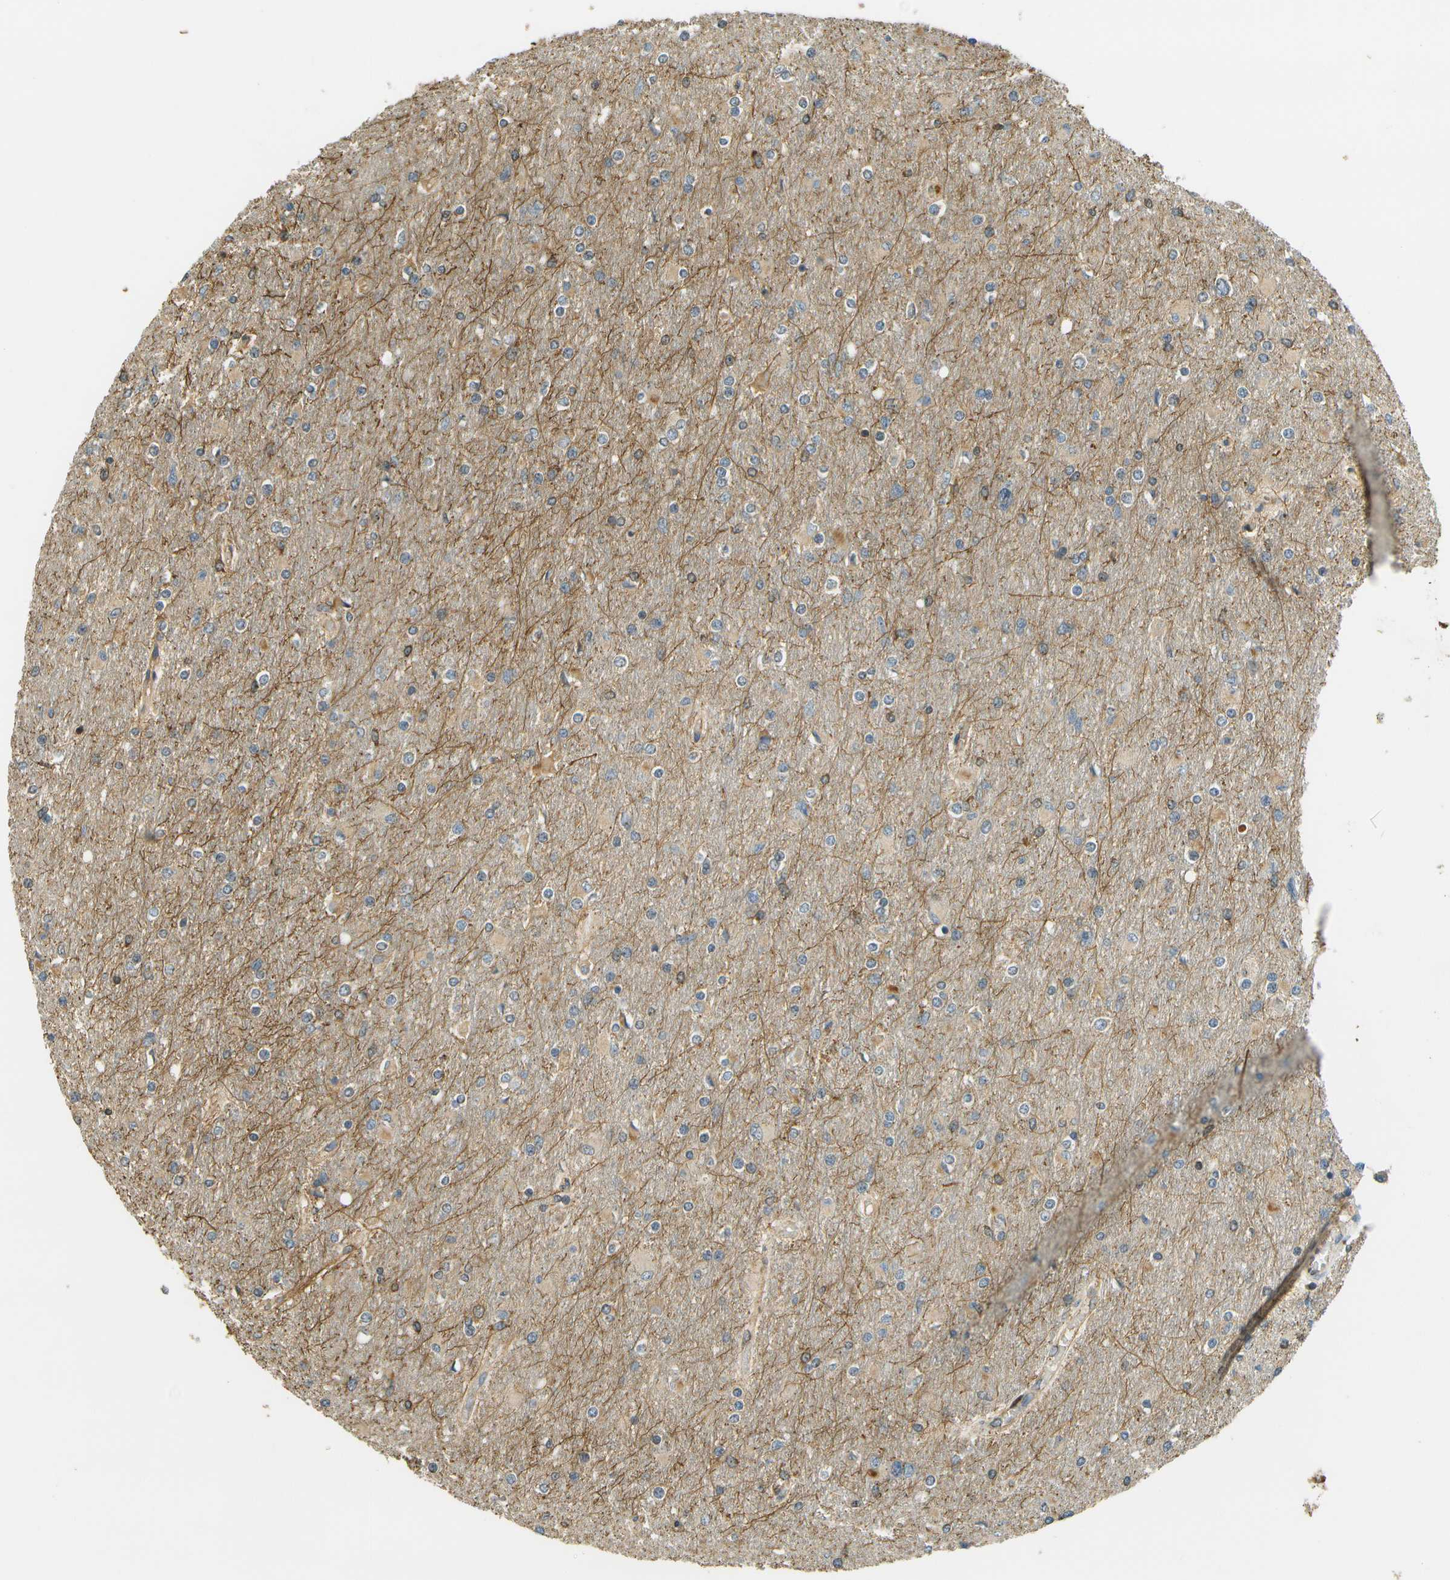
{"staining": {"intensity": "weak", "quantity": "<25%", "location": "cytoplasmic/membranous"}, "tissue": "glioma", "cell_type": "Tumor cells", "image_type": "cancer", "snomed": [{"axis": "morphology", "description": "Glioma, malignant, High grade"}, {"axis": "topography", "description": "Cerebral cortex"}], "caption": "This is an immunohistochemistry (IHC) histopathology image of human high-grade glioma (malignant). There is no positivity in tumor cells.", "gene": "LRP12", "patient": {"sex": "female", "age": 36}}